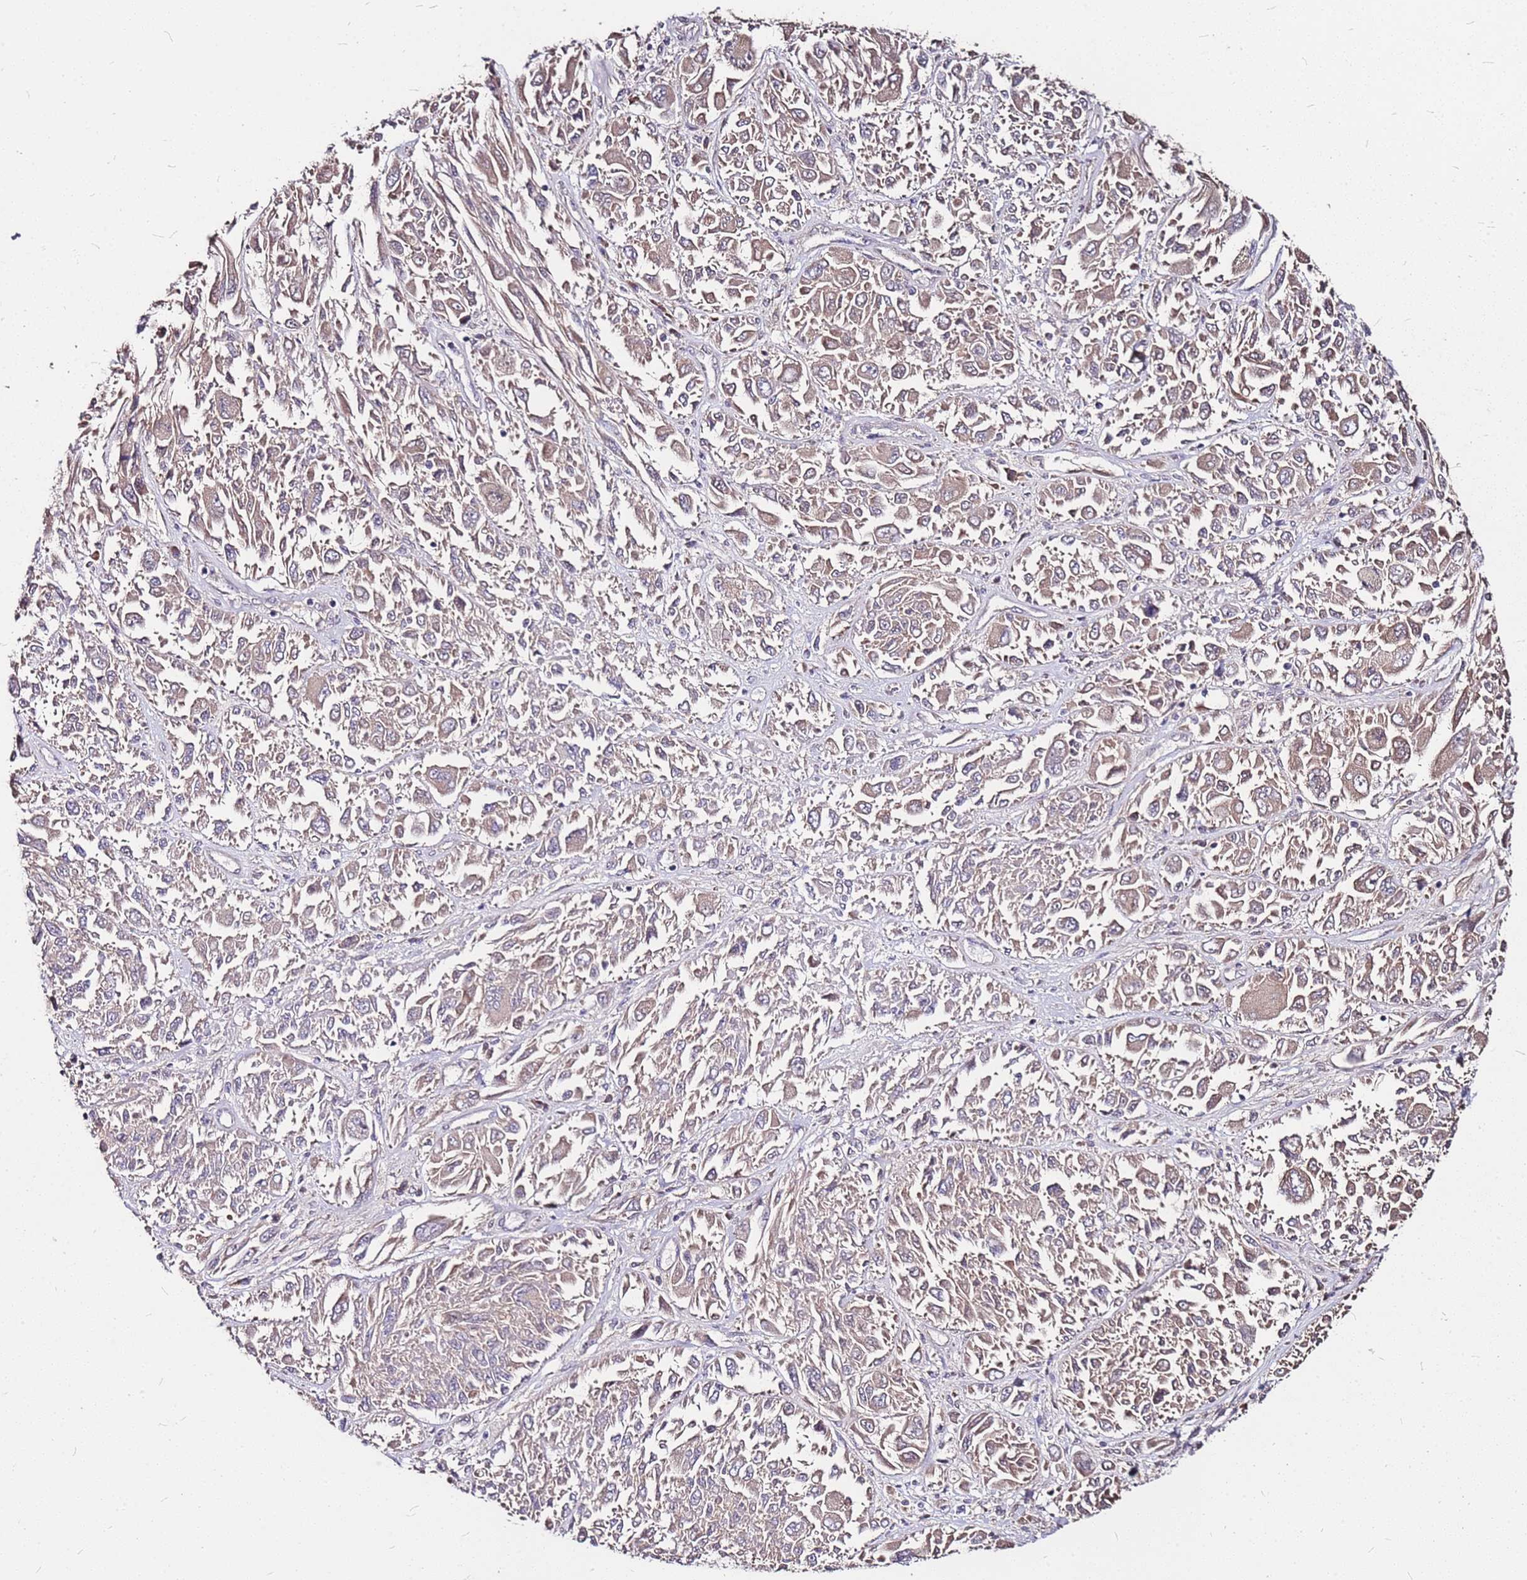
{"staining": {"intensity": "weak", "quantity": ">75%", "location": "cytoplasmic/membranous"}, "tissue": "melanoma", "cell_type": "Tumor cells", "image_type": "cancer", "snomed": [{"axis": "morphology", "description": "Malignant melanoma, NOS"}, {"axis": "topography", "description": "Skin"}], "caption": "Melanoma stained for a protein exhibits weak cytoplasmic/membranous positivity in tumor cells.", "gene": "DCDC2C", "patient": {"sex": "female", "age": 91}}